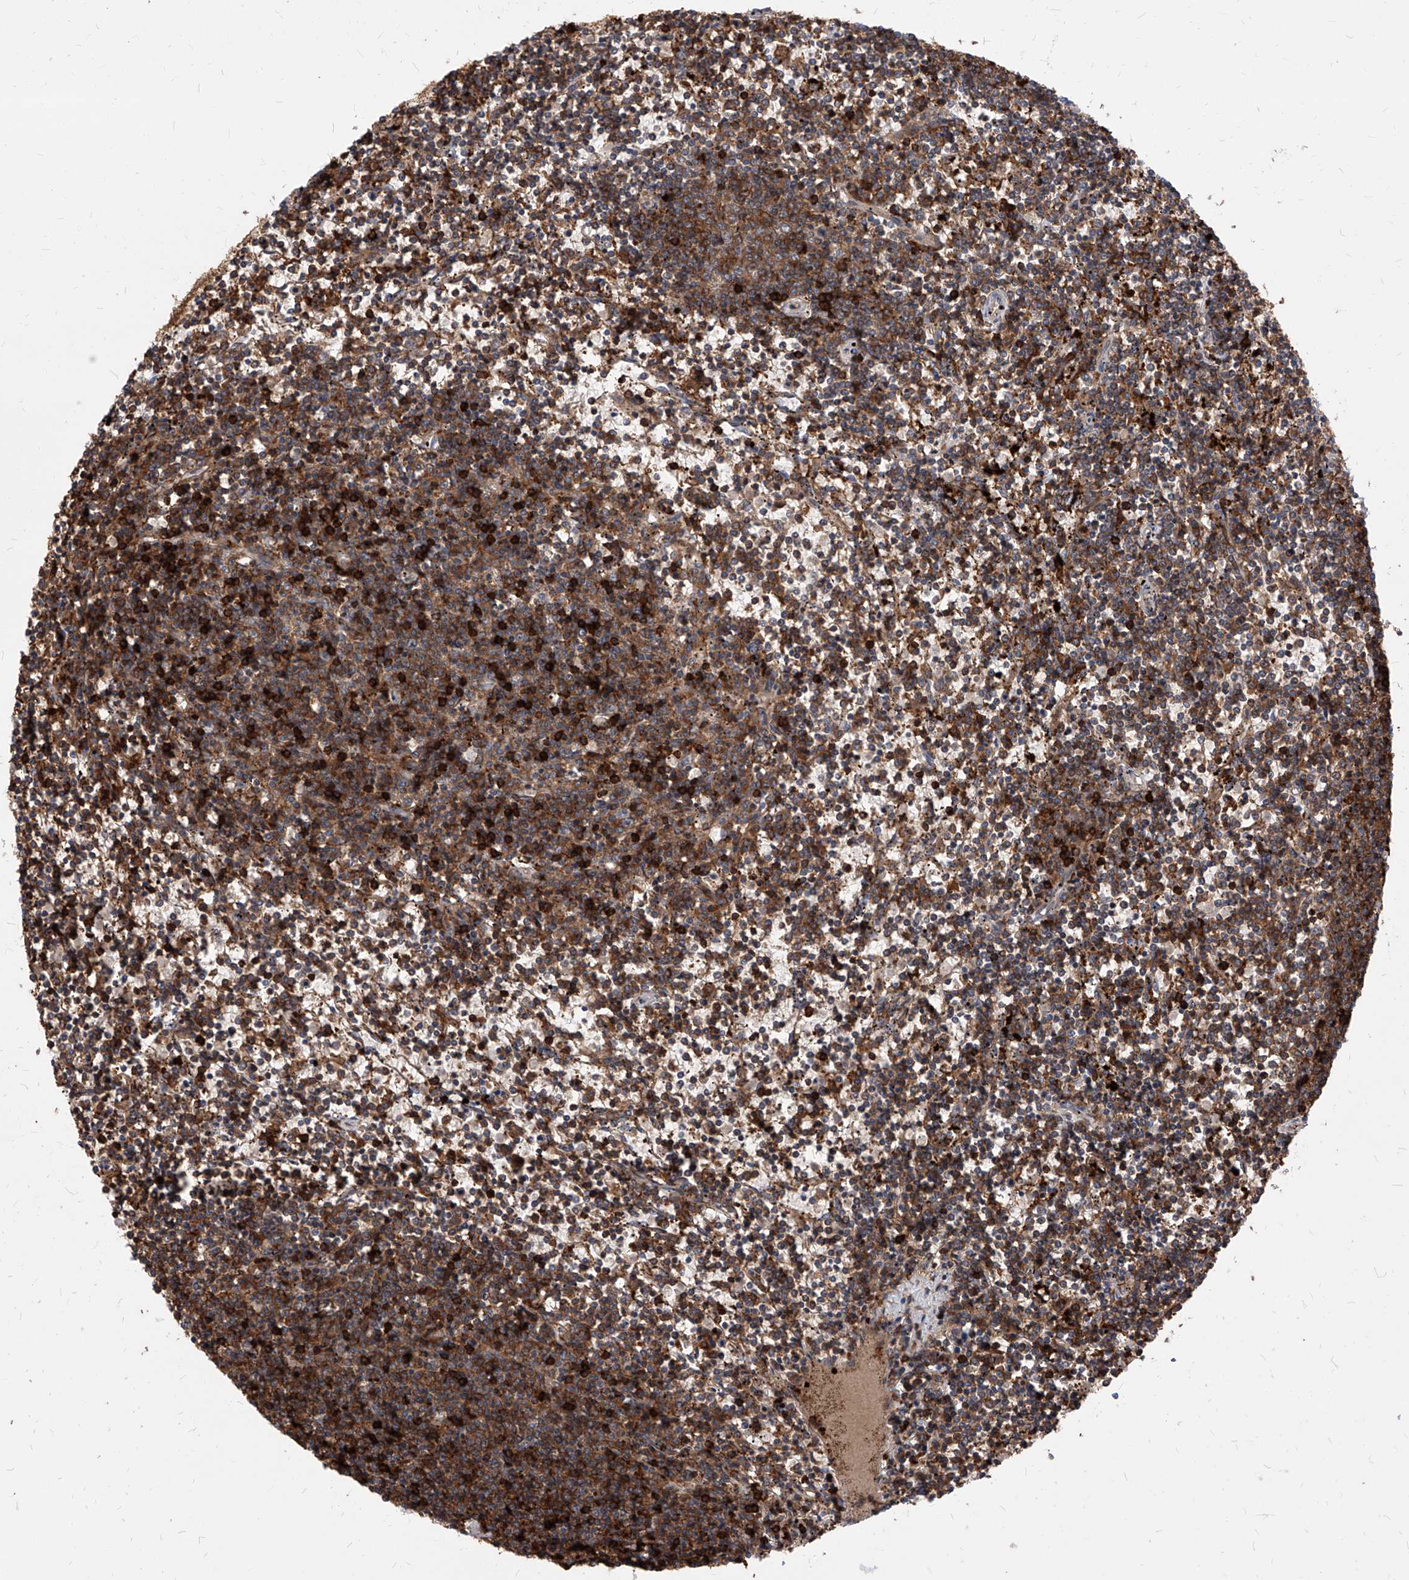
{"staining": {"intensity": "strong", "quantity": "25%-75%", "location": "cytoplasmic/membranous,nuclear"}, "tissue": "lymphoma", "cell_type": "Tumor cells", "image_type": "cancer", "snomed": [{"axis": "morphology", "description": "Malignant lymphoma, non-Hodgkin's type, Low grade"}, {"axis": "topography", "description": "Spleen"}], "caption": "The photomicrograph exhibits staining of lymphoma, revealing strong cytoplasmic/membranous and nuclear protein positivity (brown color) within tumor cells. (DAB (3,3'-diaminobenzidine) IHC, brown staining for protein, blue staining for nuclei).", "gene": "ABRACL", "patient": {"sex": "female", "age": 50}}